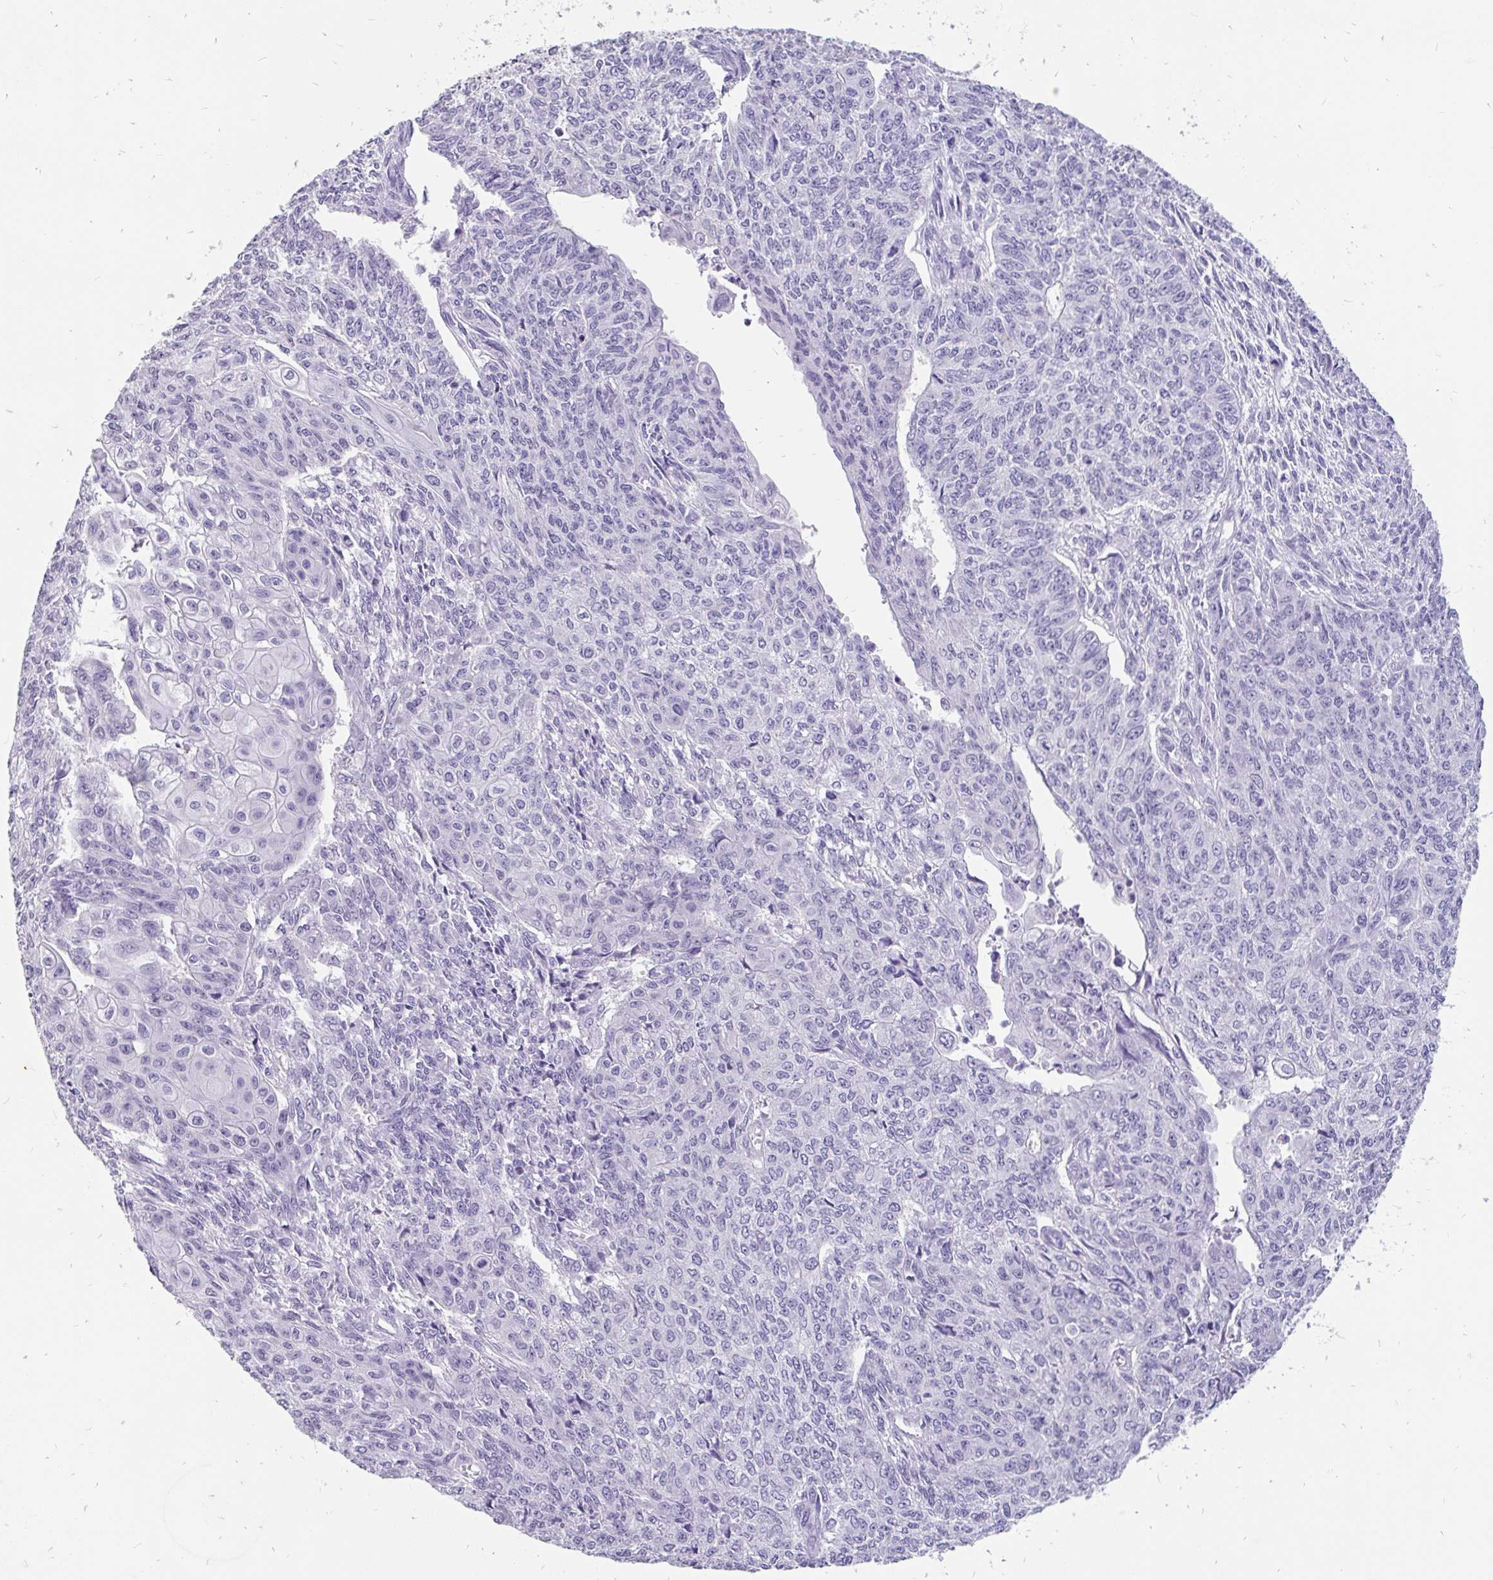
{"staining": {"intensity": "negative", "quantity": "none", "location": "none"}, "tissue": "endometrial cancer", "cell_type": "Tumor cells", "image_type": "cancer", "snomed": [{"axis": "morphology", "description": "Adenocarcinoma, NOS"}, {"axis": "topography", "description": "Endometrium"}], "caption": "Immunohistochemical staining of endometrial cancer (adenocarcinoma) demonstrates no significant expression in tumor cells.", "gene": "EML5", "patient": {"sex": "female", "age": 32}}